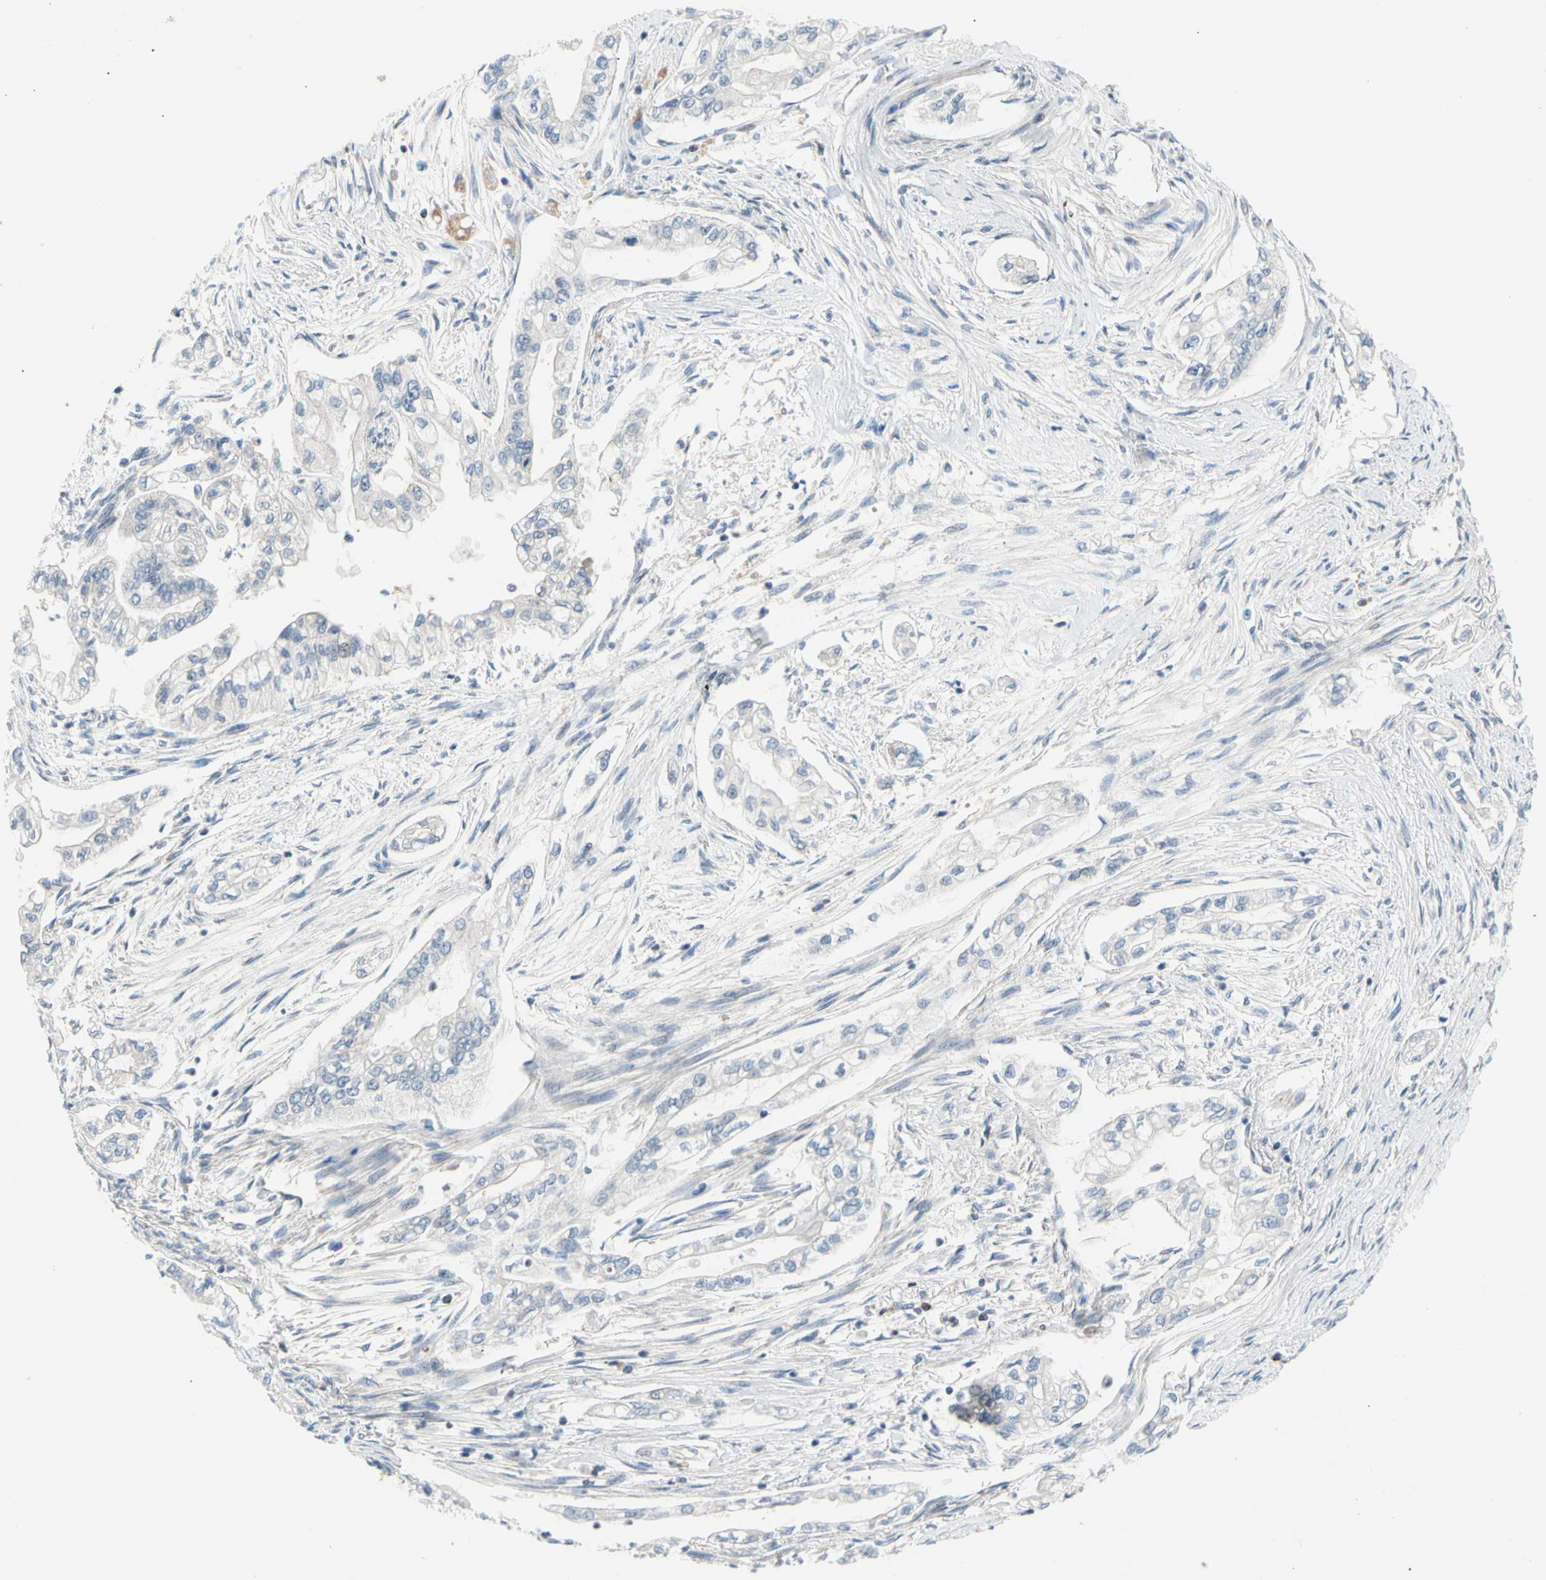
{"staining": {"intensity": "negative", "quantity": "none", "location": "none"}, "tissue": "pancreatic cancer", "cell_type": "Tumor cells", "image_type": "cancer", "snomed": [{"axis": "morphology", "description": "Normal tissue, NOS"}, {"axis": "topography", "description": "Pancreas"}], "caption": "Pancreatic cancer was stained to show a protein in brown. There is no significant staining in tumor cells. (DAB (3,3'-diaminobenzidine) immunohistochemistry (IHC), high magnification).", "gene": "MAP3K3", "patient": {"sex": "male", "age": 42}}